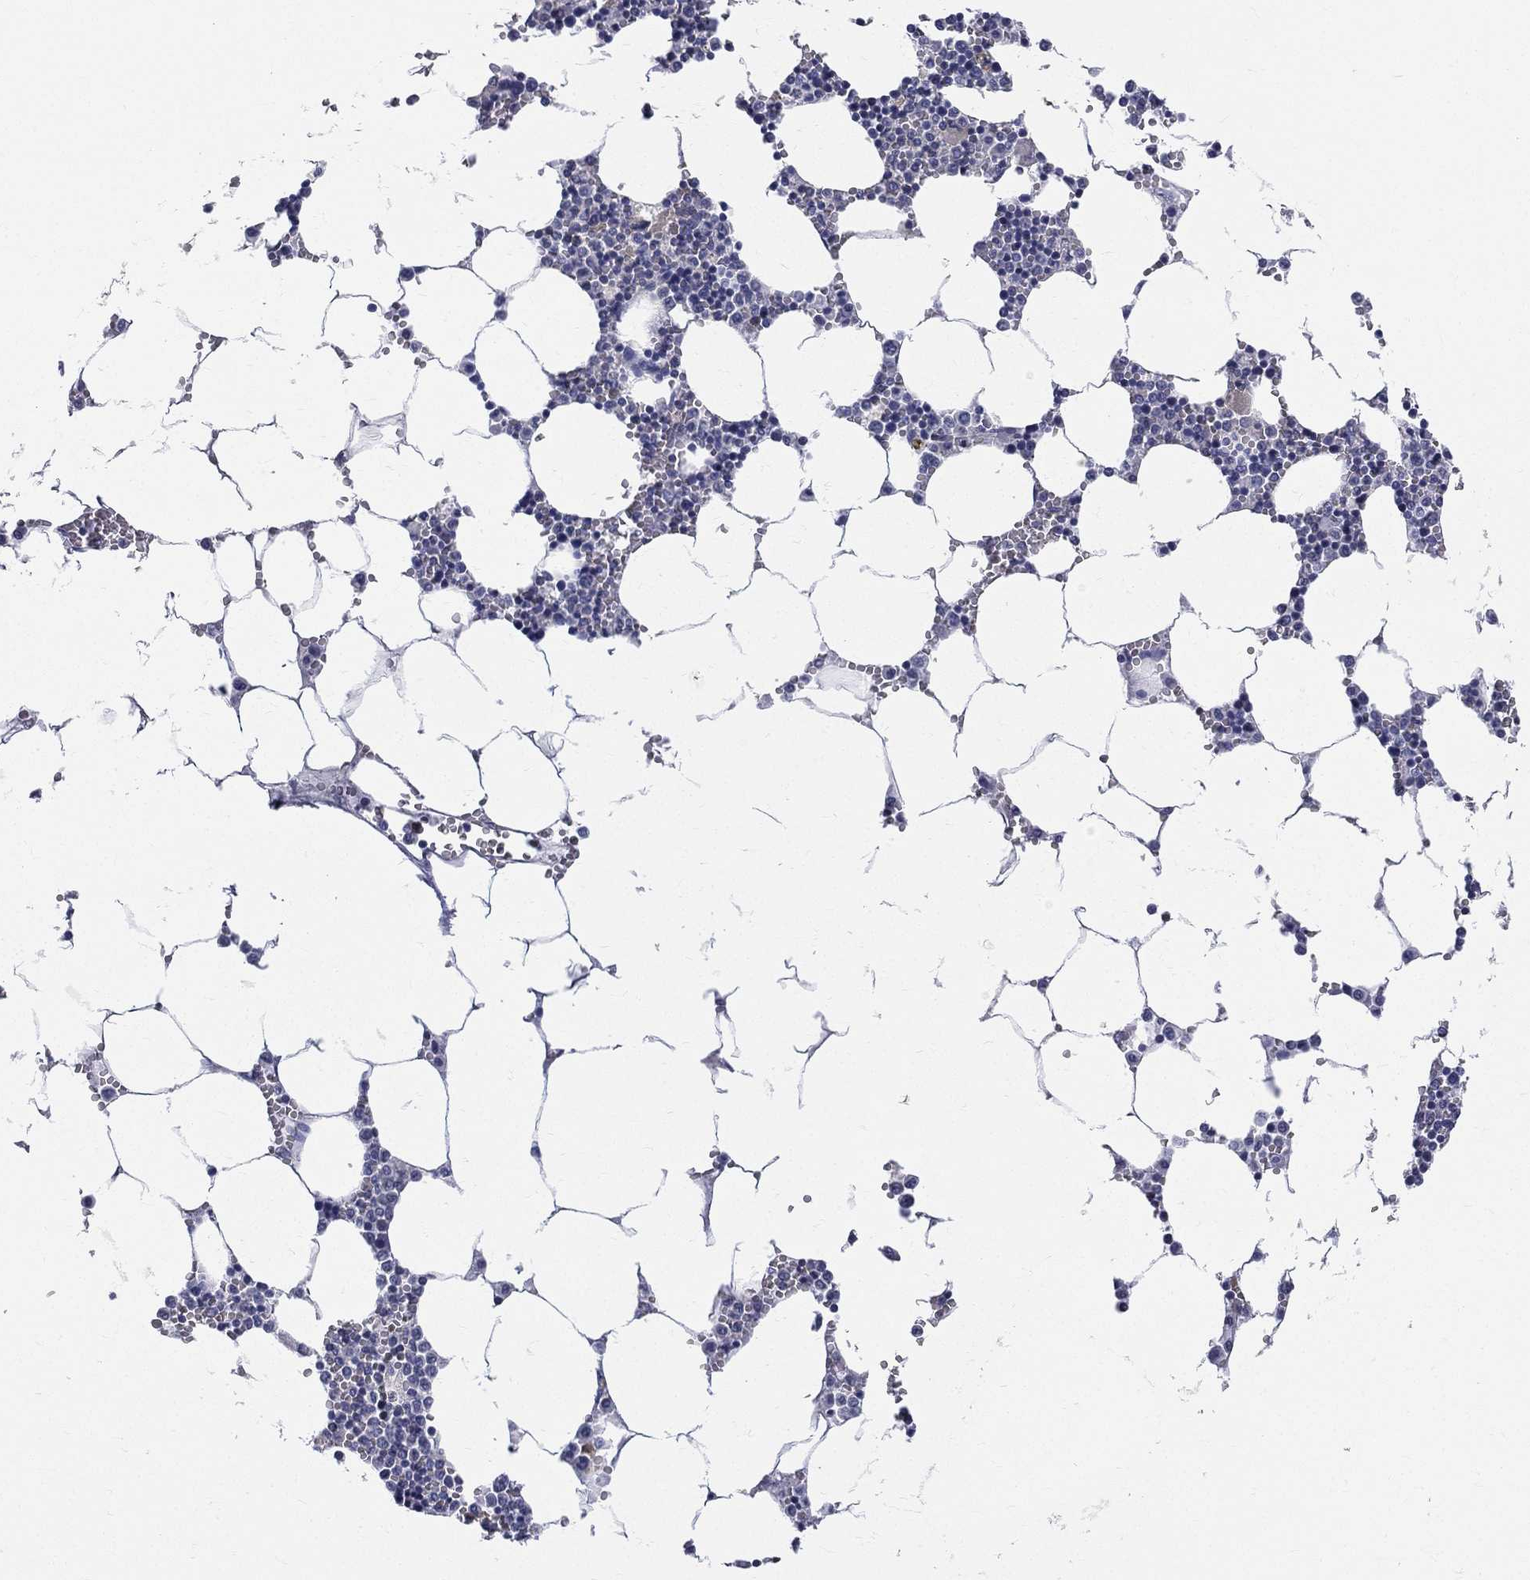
{"staining": {"intensity": "negative", "quantity": "none", "location": "none"}, "tissue": "bone marrow", "cell_type": "Hematopoietic cells", "image_type": "normal", "snomed": [{"axis": "morphology", "description": "Normal tissue, NOS"}, {"axis": "topography", "description": "Bone marrow"}], "caption": "Immunohistochemical staining of unremarkable human bone marrow shows no significant positivity in hematopoietic cells.", "gene": "ETNPPL", "patient": {"sex": "female", "age": 64}}